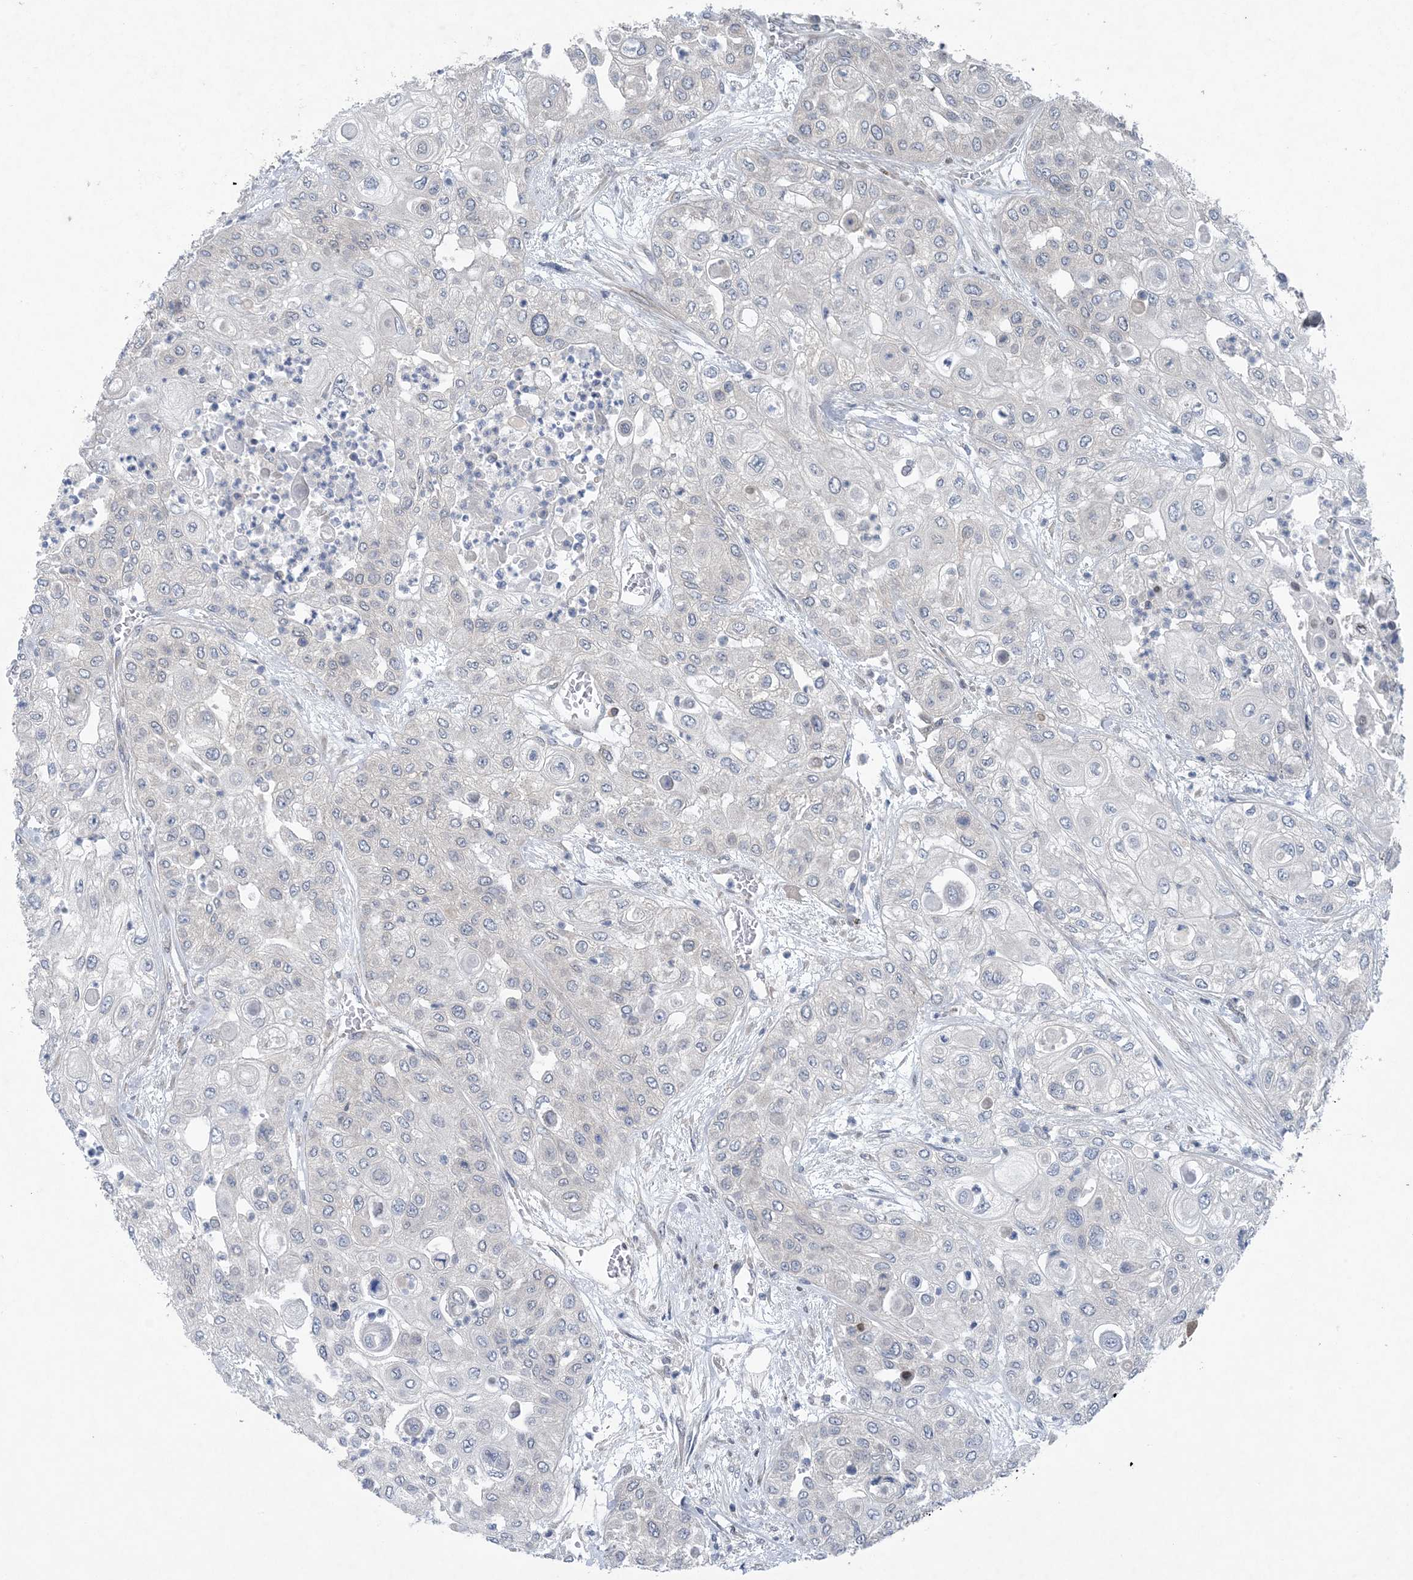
{"staining": {"intensity": "negative", "quantity": "none", "location": "none"}, "tissue": "urothelial cancer", "cell_type": "Tumor cells", "image_type": "cancer", "snomed": [{"axis": "morphology", "description": "Urothelial carcinoma, High grade"}, {"axis": "topography", "description": "Urinary bladder"}], "caption": "DAB immunohistochemical staining of urothelial cancer shows no significant staining in tumor cells.", "gene": "HIKESHI", "patient": {"sex": "female", "age": 79}}